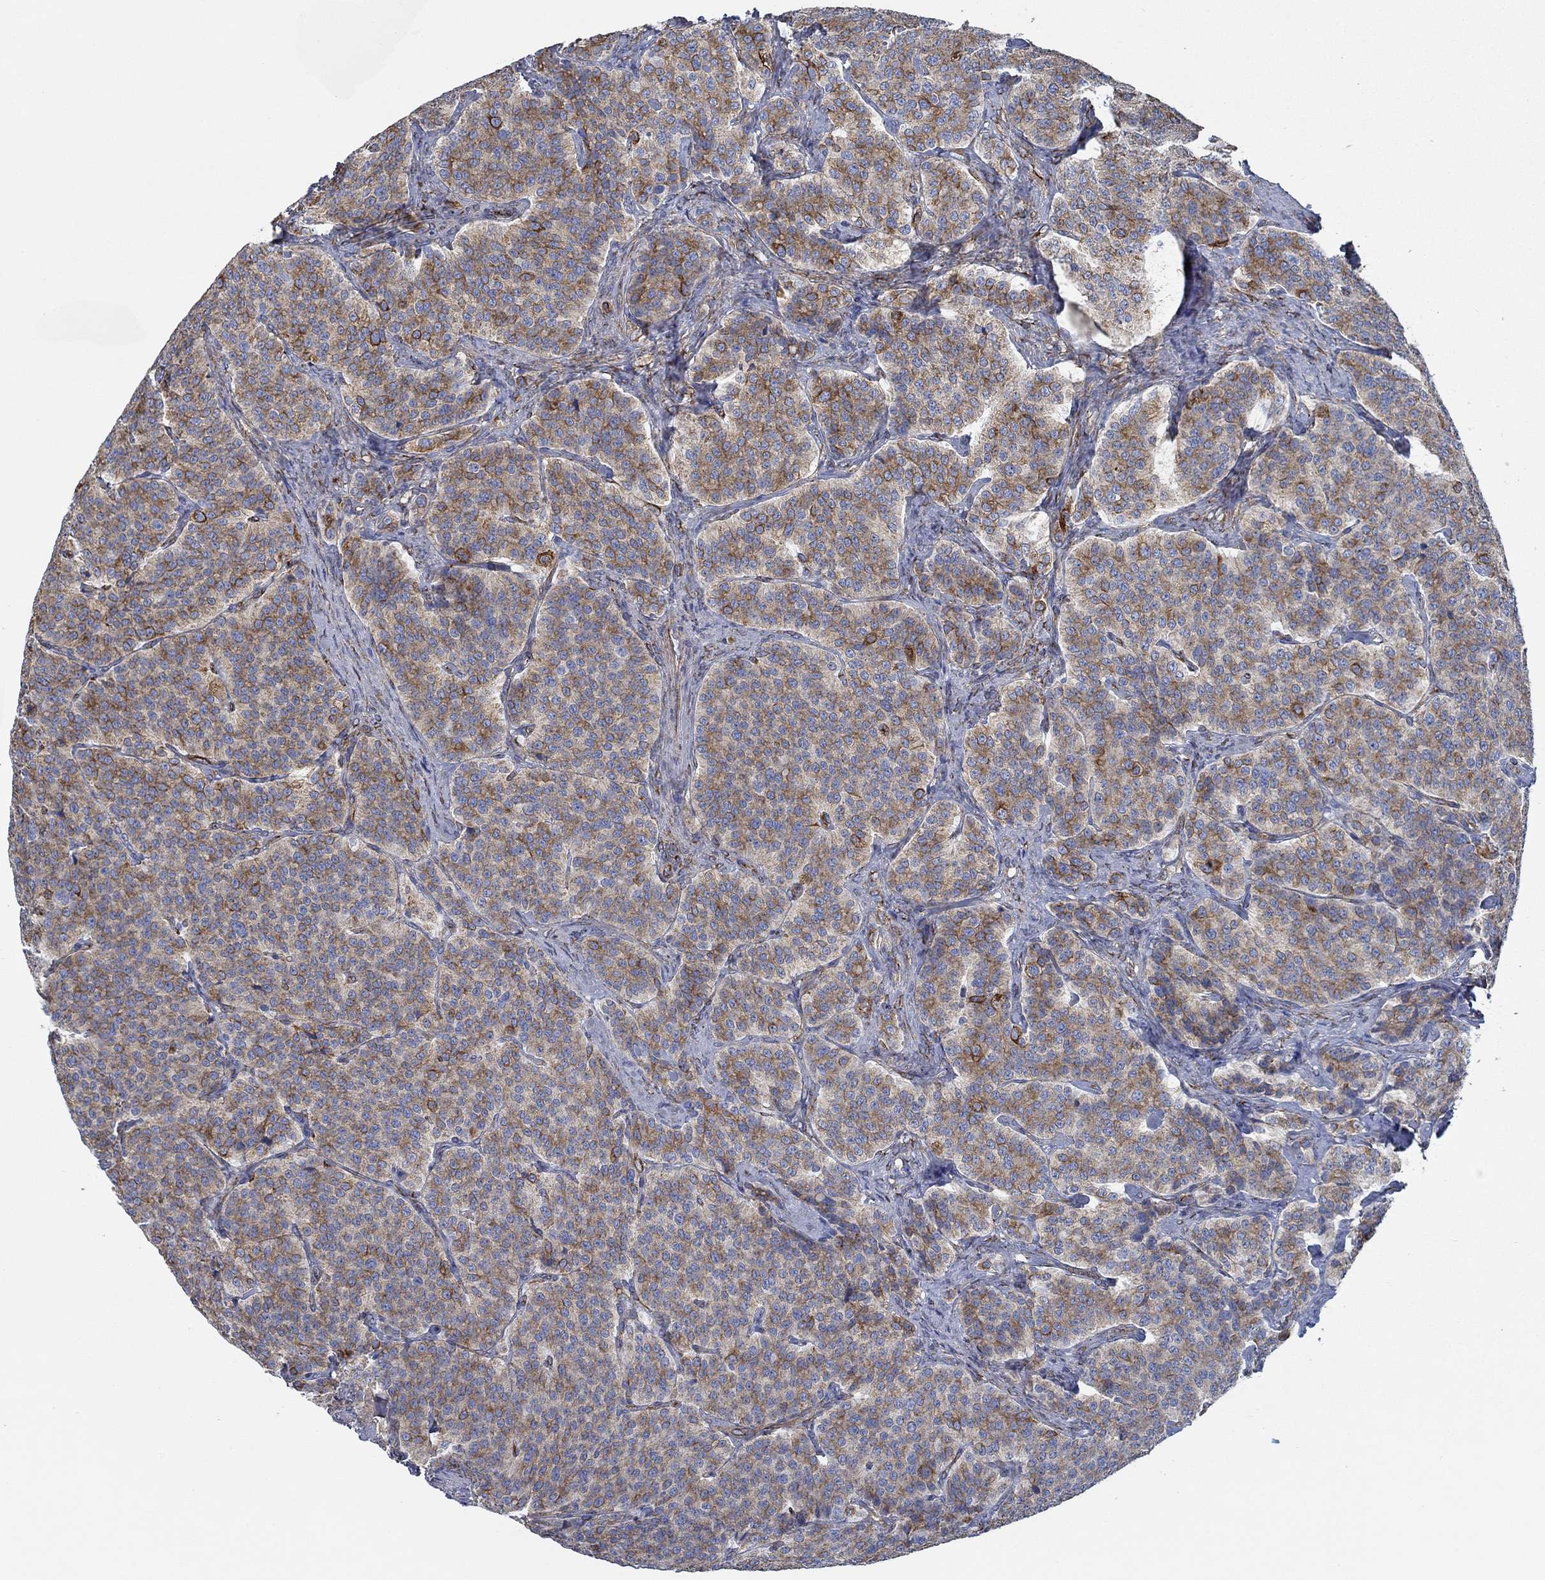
{"staining": {"intensity": "strong", "quantity": "<25%", "location": "cytoplasmic/membranous"}, "tissue": "carcinoid", "cell_type": "Tumor cells", "image_type": "cancer", "snomed": [{"axis": "morphology", "description": "Carcinoid, malignant, NOS"}, {"axis": "topography", "description": "Small intestine"}], "caption": "Tumor cells demonstrate medium levels of strong cytoplasmic/membranous expression in about <25% of cells in human malignant carcinoid. Immunohistochemistry (ihc) stains the protein of interest in brown and the nuclei are stained blue.", "gene": "STC2", "patient": {"sex": "female", "age": 58}}